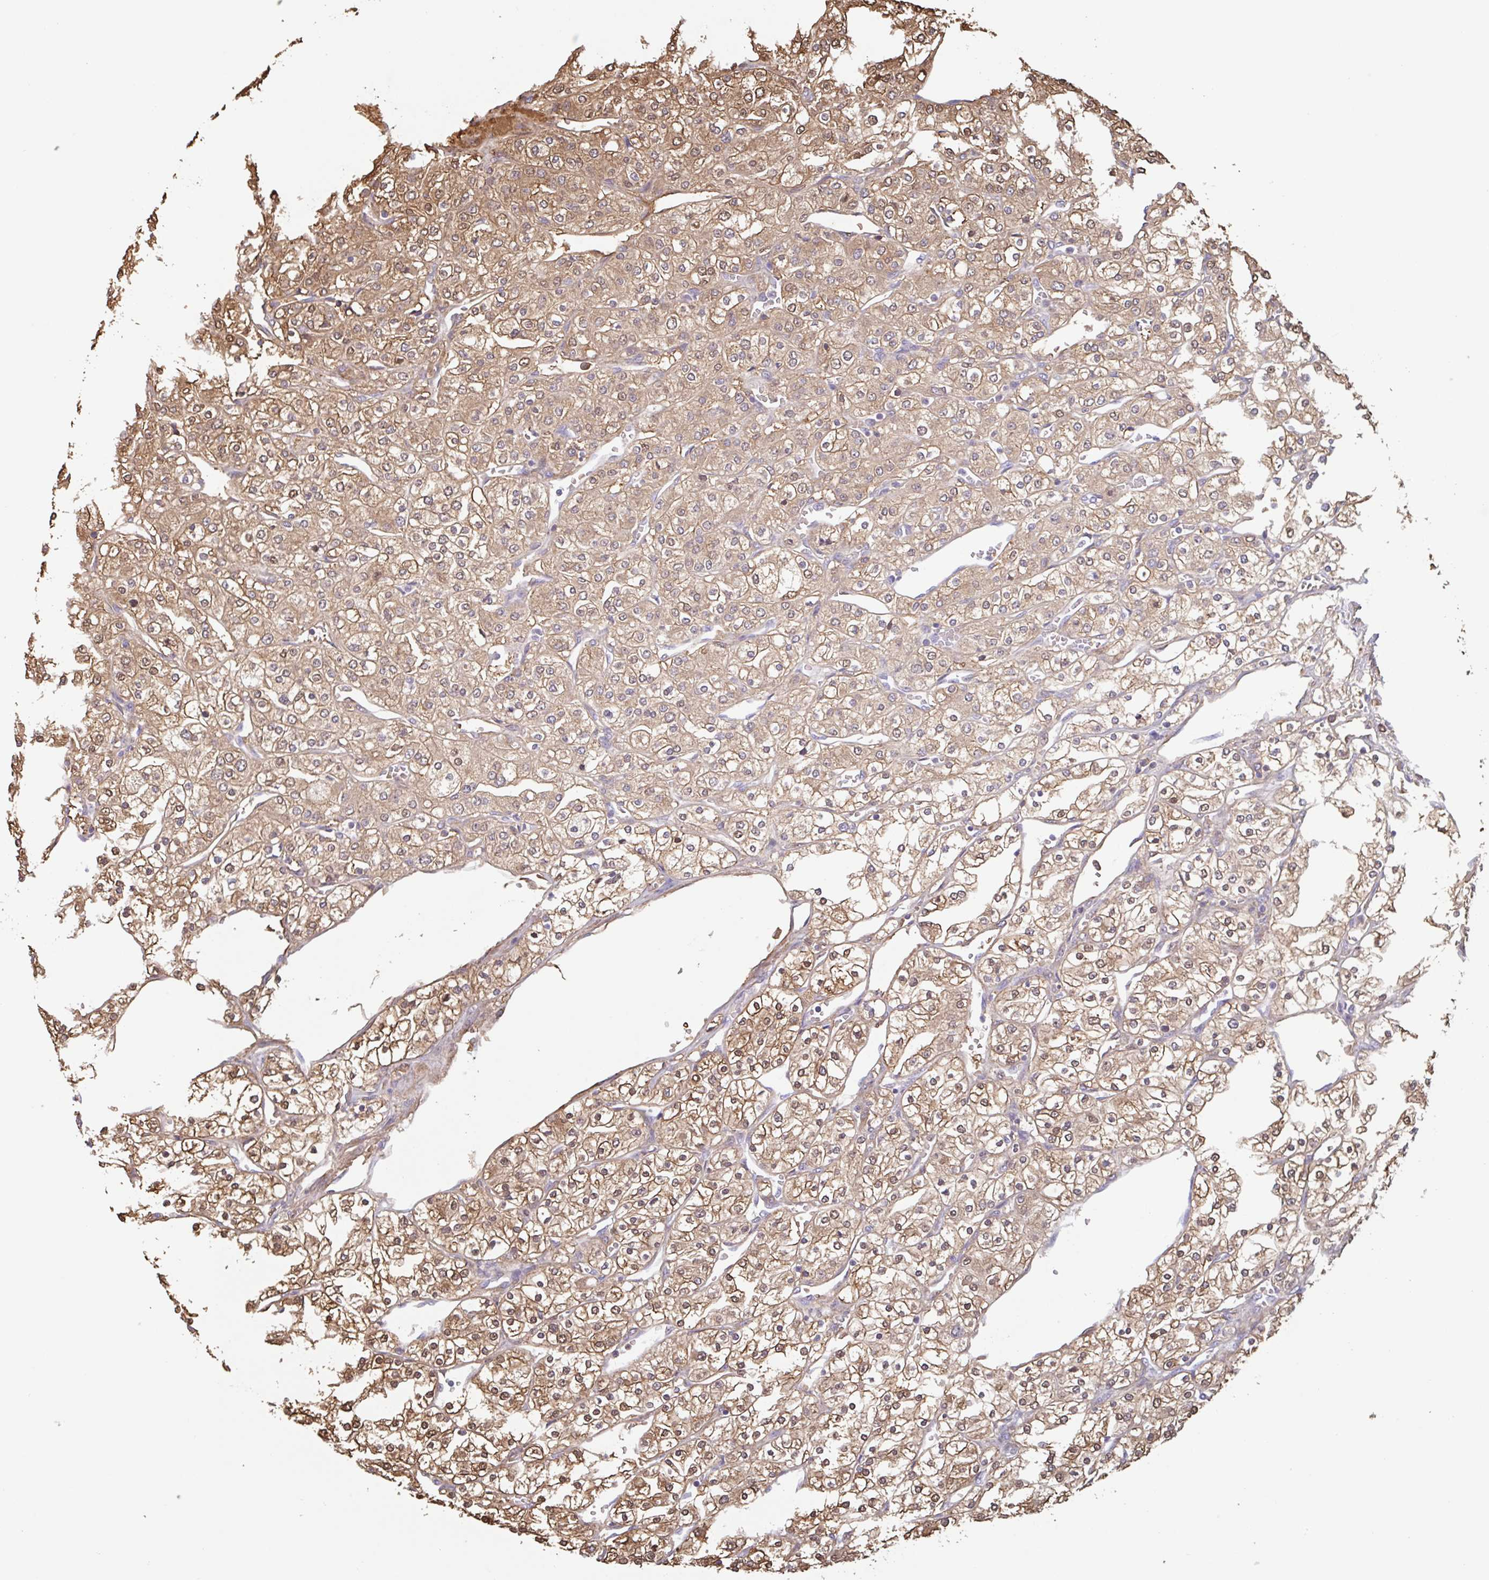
{"staining": {"intensity": "moderate", "quantity": ">75%", "location": "cytoplasmic/membranous,nuclear"}, "tissue": "renal cancer", "cell_type": "Tumor cells", "image_type": "cancer", "snomed": [{"axis": "morphology", "description": "Adenocarcinoma, NOS"}, {"axis": "topography", "description": "Kidney"}], "caption": "High-magnification brightfield microscopy of renal adenocarcinoma stained with DAB (brown) and counterstained with hematoxylin (blue). tumor cells exhibit moderate cytoplasmic/membranous and nuclear expression is present in approximately>75% of cells.", "gene": "OTOP2", "patient": {"sex": "male", "age": 80}}